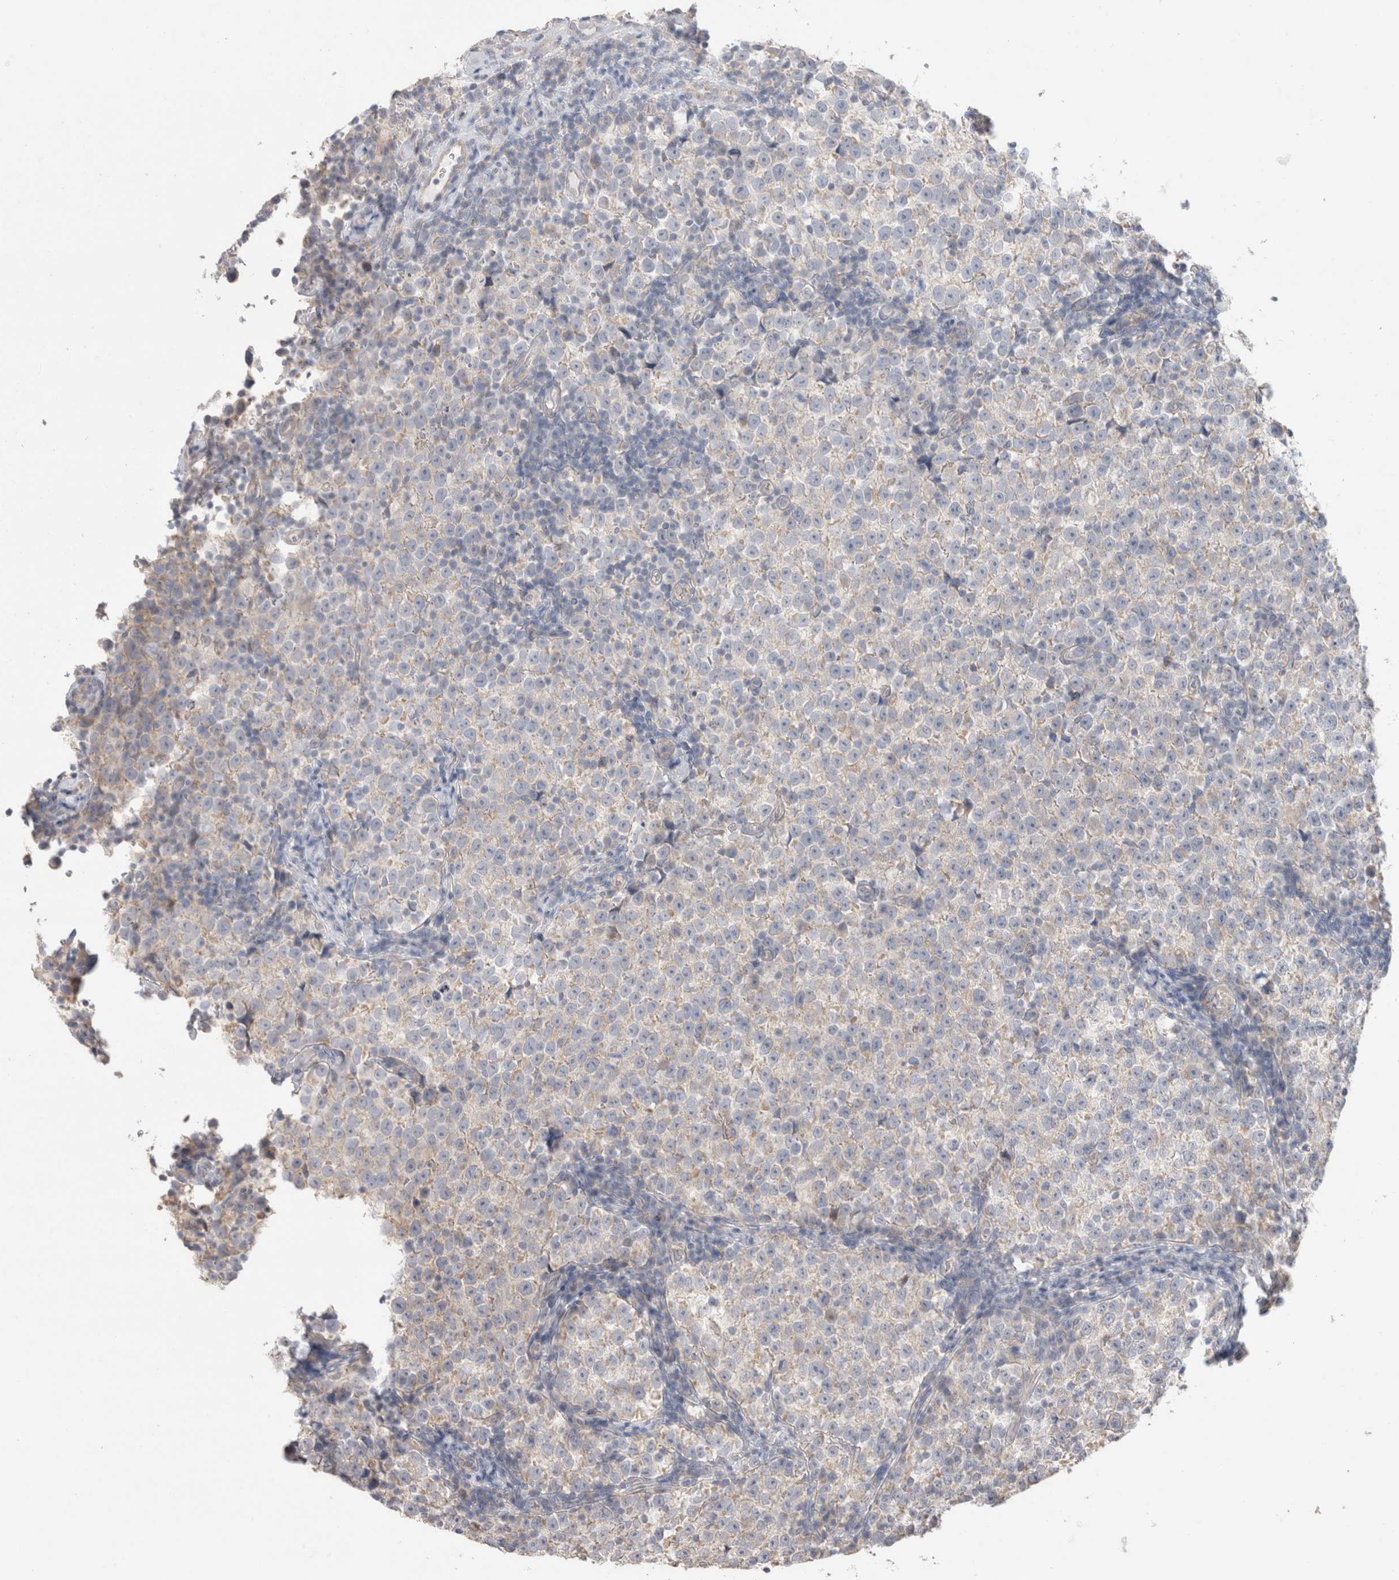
{"staining": {"intensity": "weak", "quantity": "25%-75%", "location": "cytoplasmic/membranous"}, "tissue": "testis cancer", "cell_type": "Tumor cells", "image_type": "cancer", "snomed": [{"axis": "morphology", "description": "Normal tissue, NOS"}, {"axis": "morphology", "description": "Seminoma, NOS"}, {"axis": "topography", "description": "Testis"}], "caption": "Human testis cancer (seminoma) stained for a protein (brown) demonstrates weak cytoplasmic/membranous positive positivity in about 25%-75% of tumor cells.", "gene": "DMD", "patient": {"sex": "male", "age": 43}}